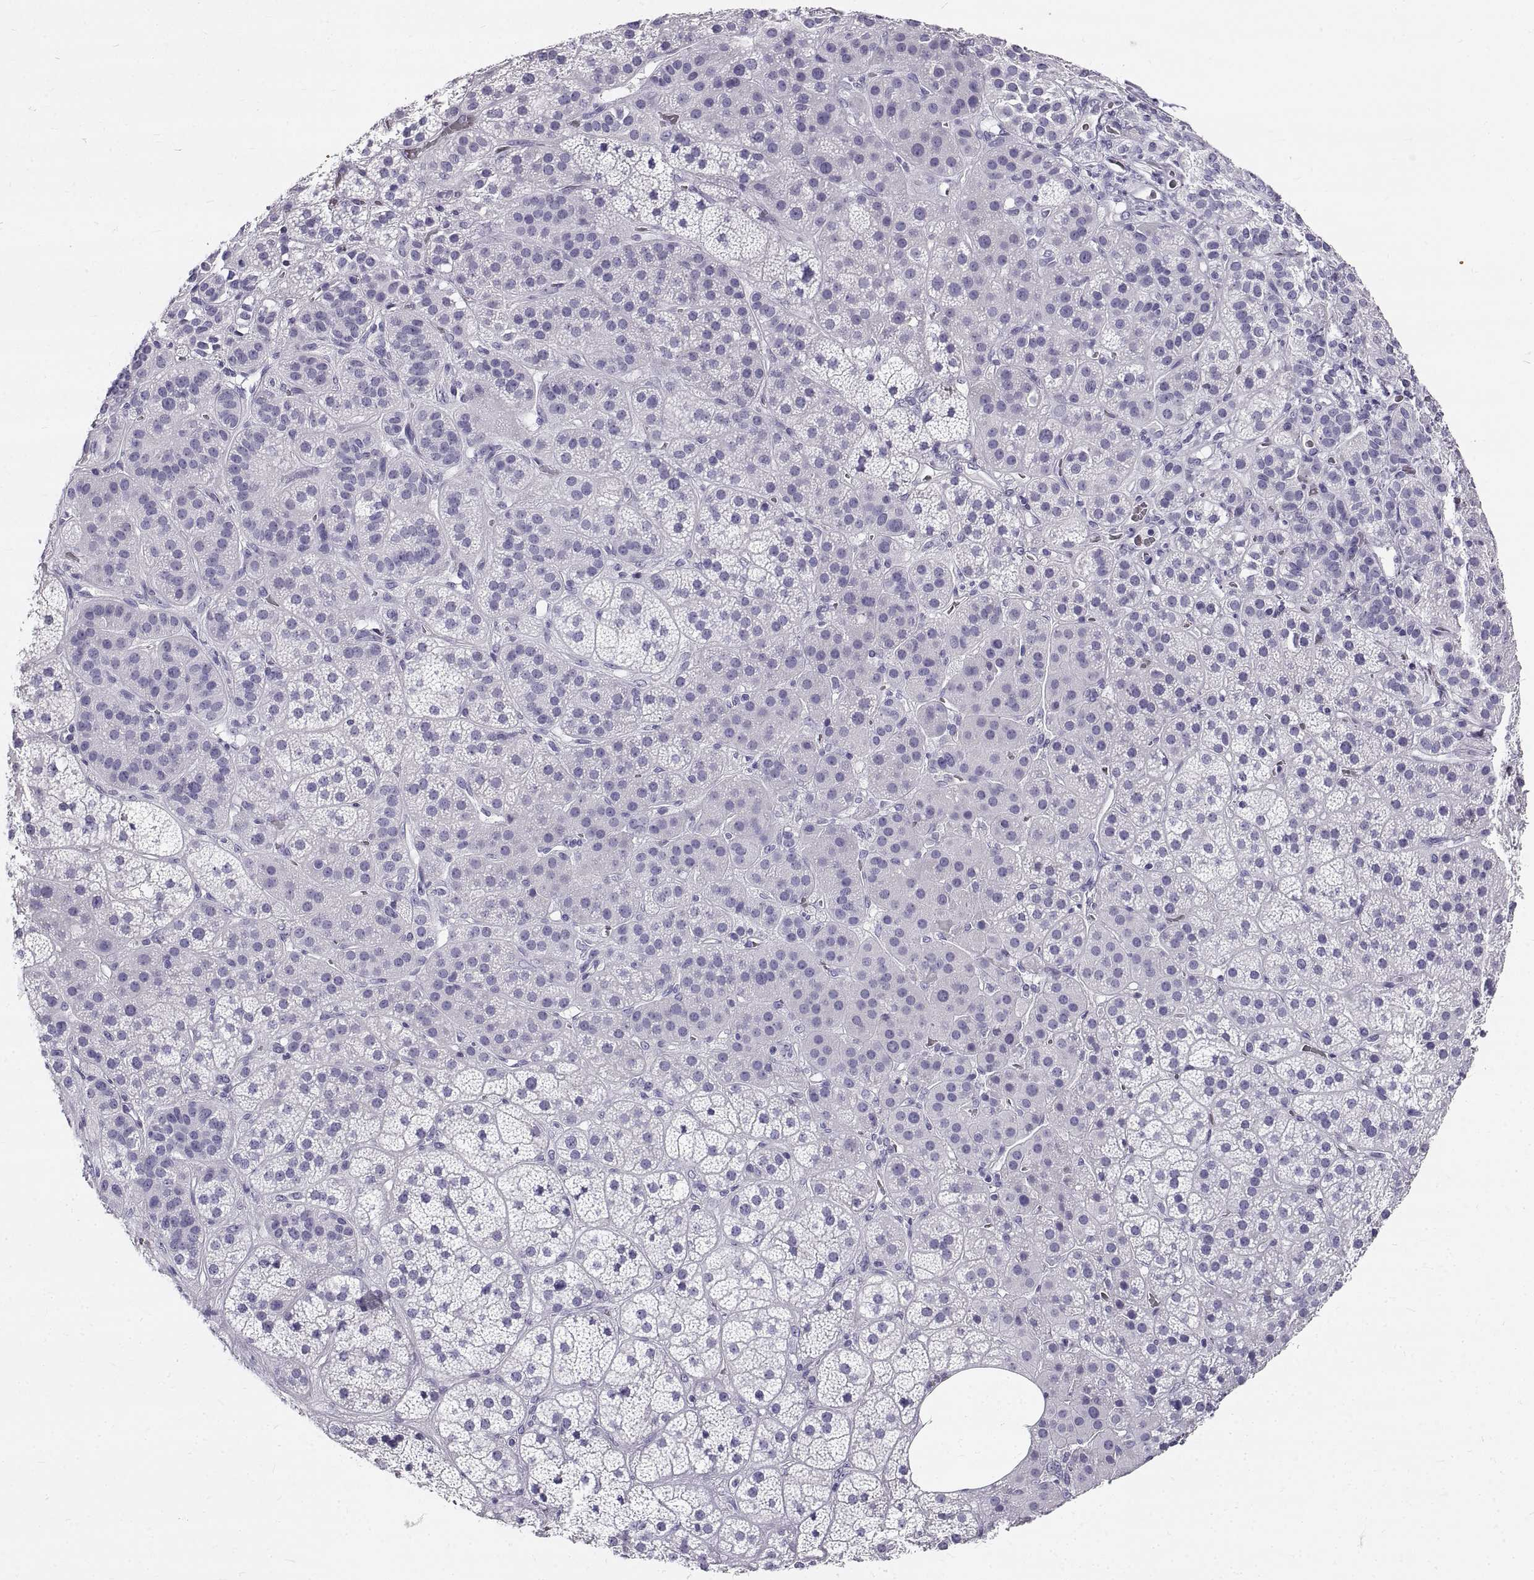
{"staining": {"intensity": "negative", "quantity": "none", "location": "none"}, "tissue": "adrenal gland", "cell_type": "Glandular cells", "image_type": "normal", "snomed": [{"axis": "morphology", "description": "Normal tissue, NOS"}, {"axis": "topography", "description": "Adrenal gland"}], "caption": "An immunohistochemistry histopathology image of normal adrenal gland is shown. There is no staining in glandular cells of adrenal gland. (DAB IHC with hematoxylin counter stain).", "gene": "GNG12", "patient": {"sex": "male", "age": 57}}